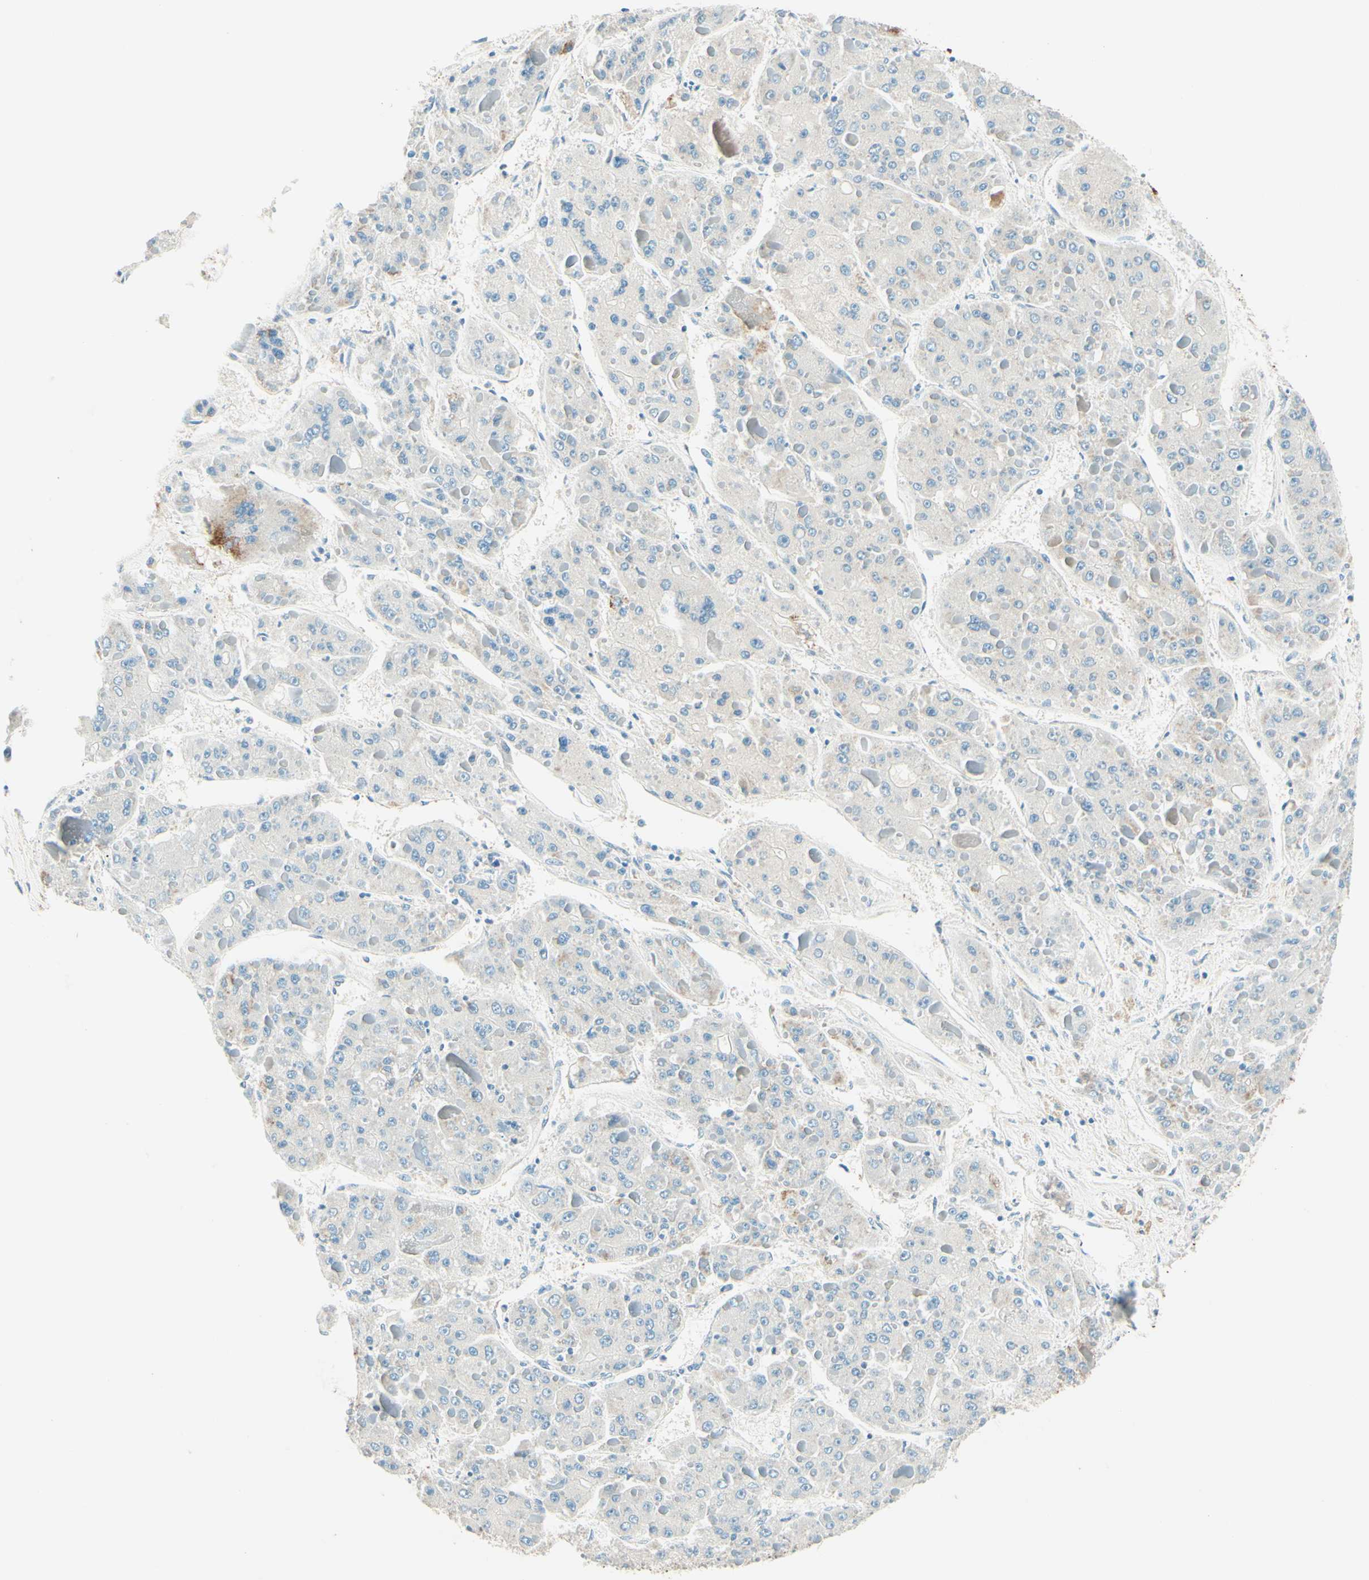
{"staining": {"intensity": "weak", "quantity": "<25%", "location": "cytoplasmic/membranous"}, "tissue": "liver cancer", "cell_type": "Tumor cells", "image_type": "cancer", "snomed": [{"axis": "morphology", "description": "Carcinoma, Hepatocellular, NOS"}, {"axis": "topography", "description": "Liver"}], "caption": "Protein analysis of liver cancer reveals no significant expression in tumor cells.", "gene": "TAOK2", "patient": {"sex": "female", "age": 73}}